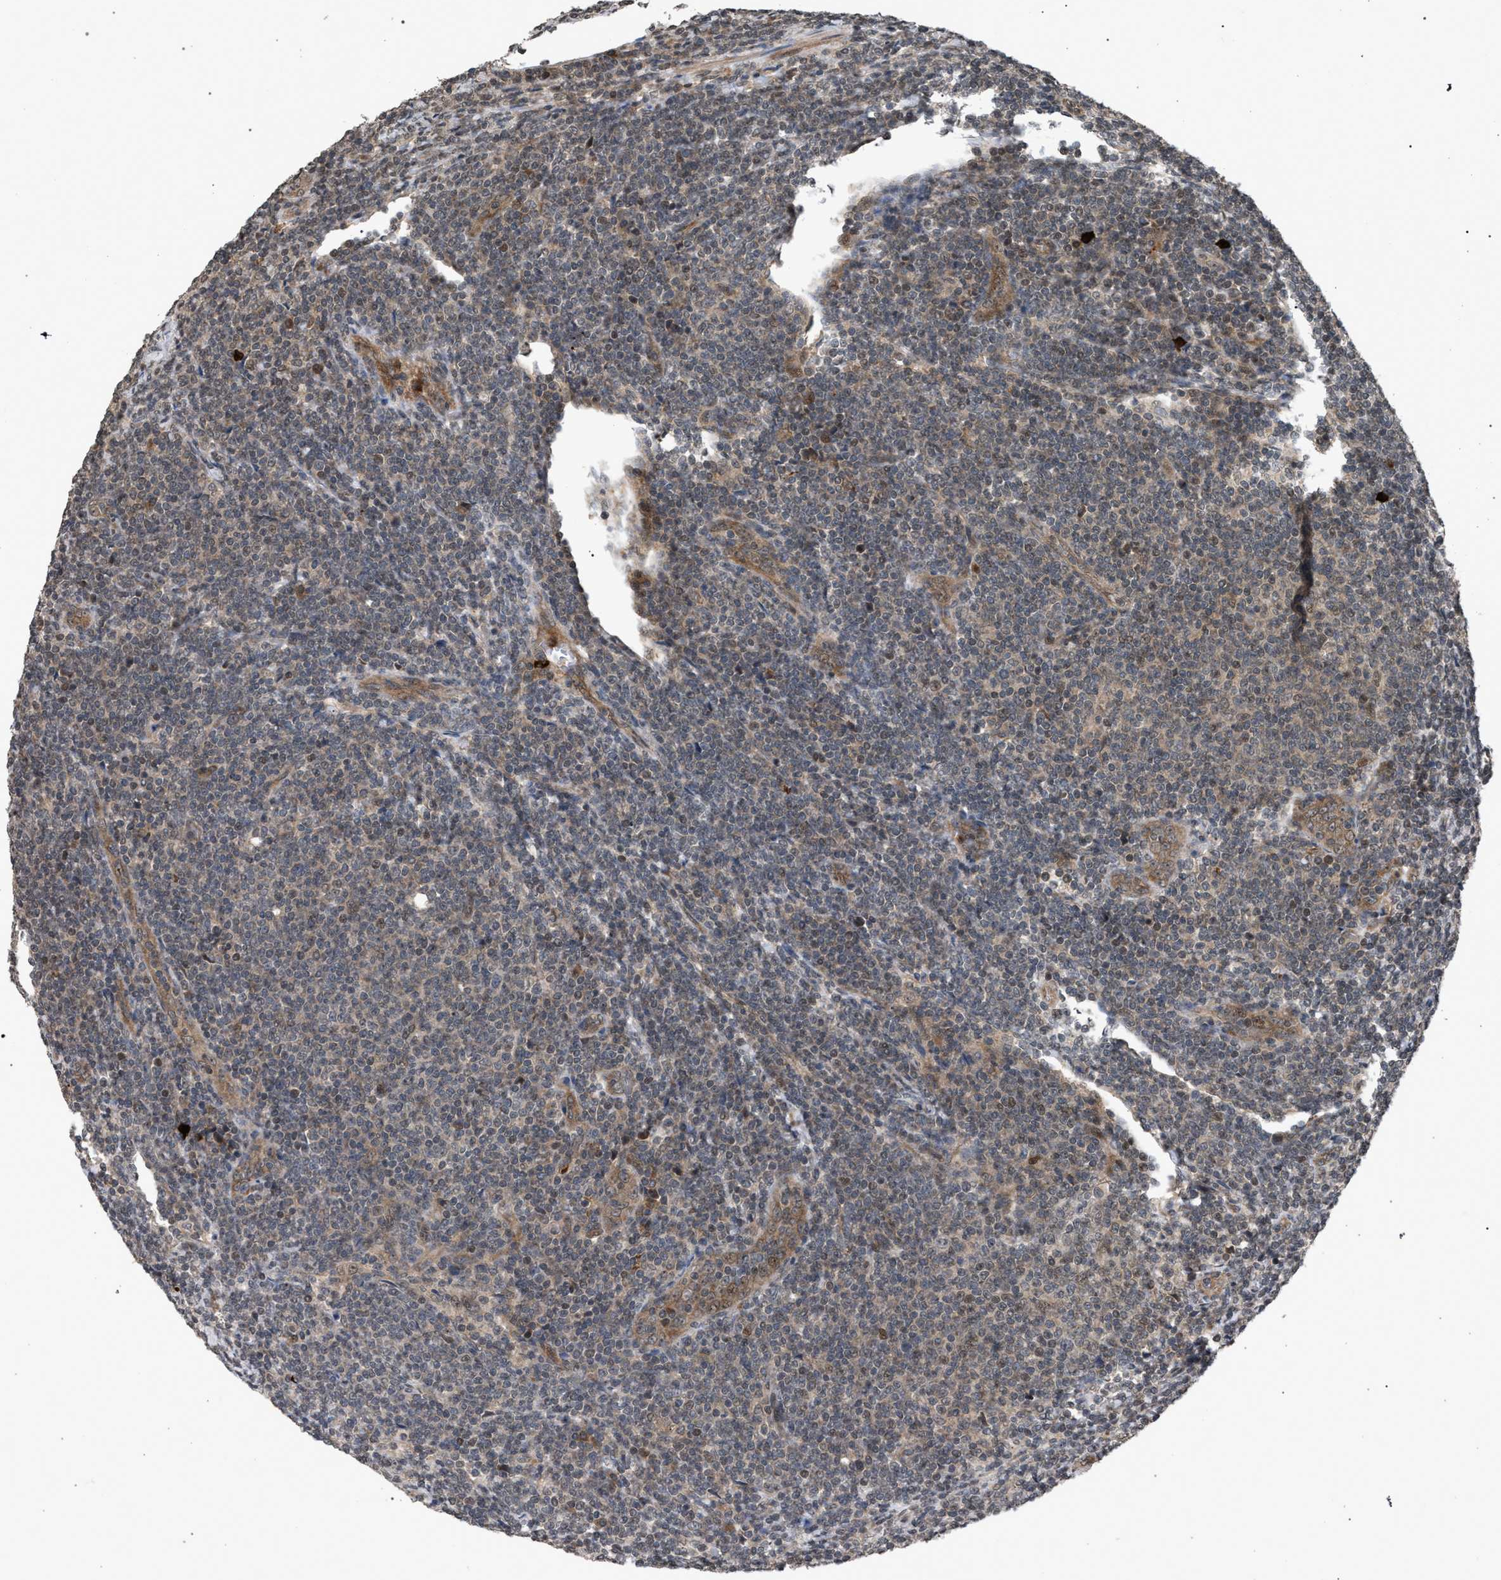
{"staining": {"intensity": "weak", "quantity": "<25%", "location": "cytoplasmic/membranous"}, "tissue": "lymphoma", "cell_type": "Tumor cells", "image_type": "cancer", "snomed": [{"axis": "morphology", "description": "Malignant lymphoma, non-Hodgkin's type, Low grade"}, {"axis": "topography", "description": "Lymph node"}], "caption": "Protein analysis of low-grade malignant lymphoma, non-Hodgkin's type displays no significant staining in tumor cells. (DAB (3,3'-diaminobenzidine) immunohistochemistry (IHC) visualized using brightfield microscopy, high magnification).", "gene": "IRAK4", "patient": {"sex": "male", "age": 66}}